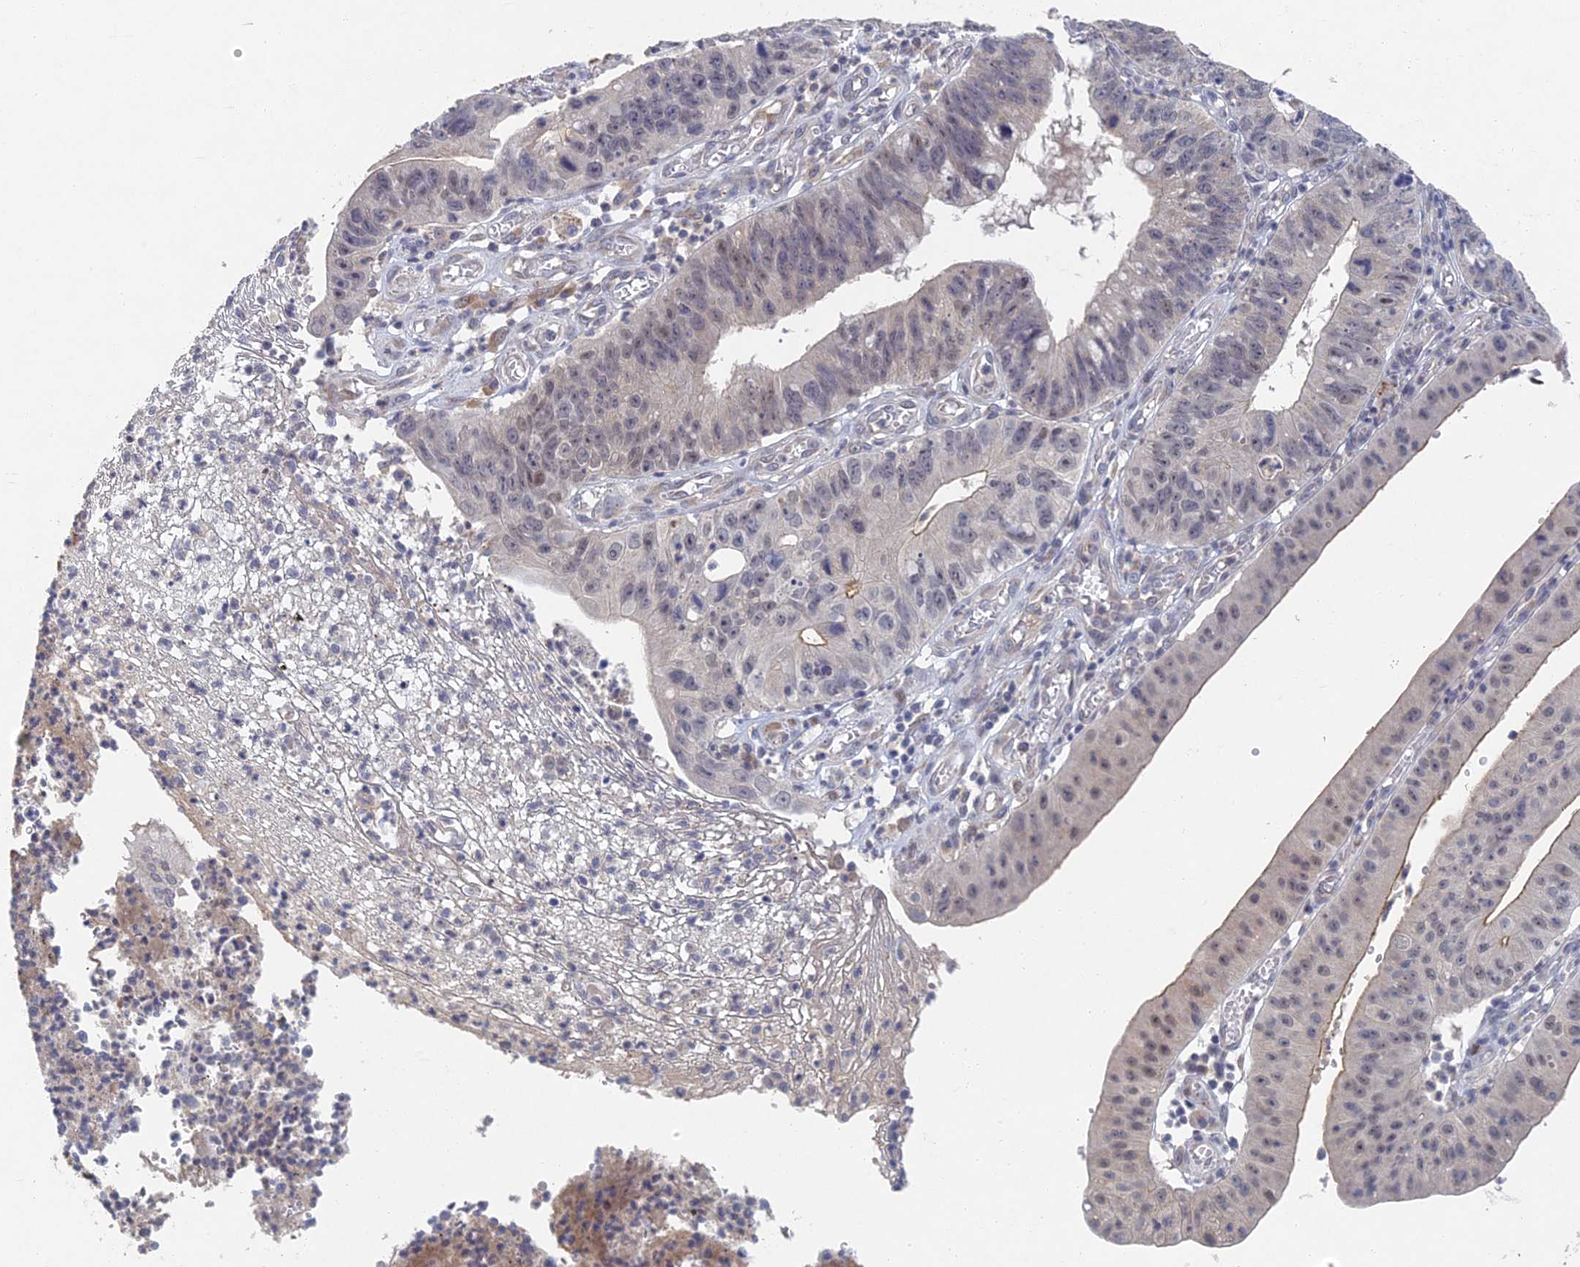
{"staining": {"intensity": "weak", "quantity": "<25%", "location": "nuclear"}, "tissue": "stomach cancer", "cell_type": "Tumor cells", "image_type": "cancer", "snomed": [{"axis": "morphology", "description": "Adenocarcinoma, NOS"}, {"axis": "topography", "description": "Stomach"}], "caption": "The photomicrograph exhibits no significant positivity in tumor cells of stomach cancer.", "gene": "GNA15", "patient": {"sex": "male", "age": 59}}